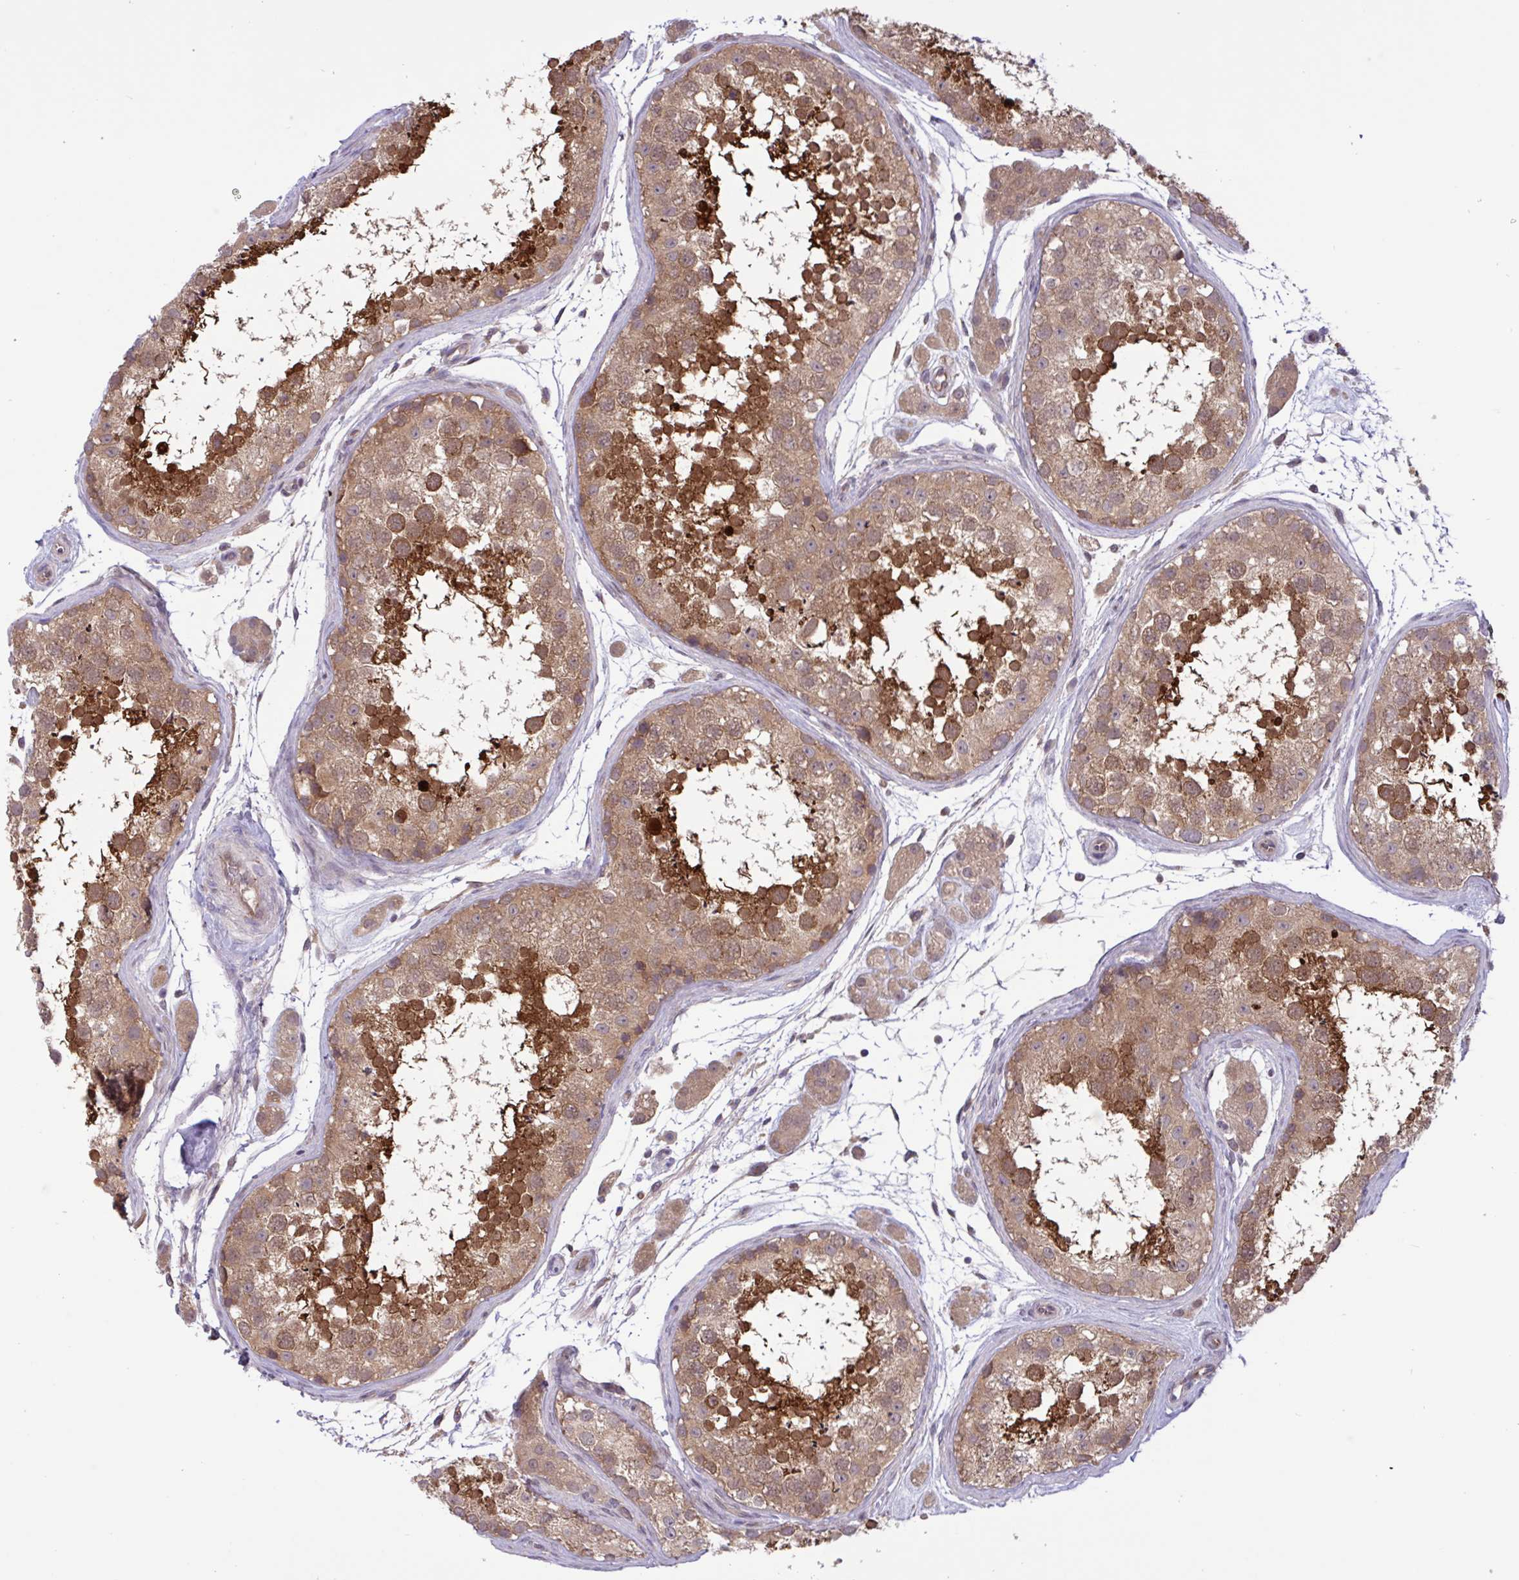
{"staining": {"intensity": "strong", "quantity": ">75%", "location": "cytoplasmic/membranous"}, "tissue": "testis", "cell_type": "Cells in seminiferous ducts", "image_type": "normal", "snomed": [{"axis": "morphology", "description": "Normal tissue, NOS"}, {"axis": "topography", "description": "Testis"}], "caption": "Cells in seminiferous ducts demonstrate high levels of strong cytoplasmic/membranous expression in approximately >75% of cells in normal human testis. The staining was performed using DAB, with brown indicating positive protein expression. Nuclei are stained blue with hematoxylin.", "gene": "INTS10", "patient": {"sex": "male", "age": 41}}